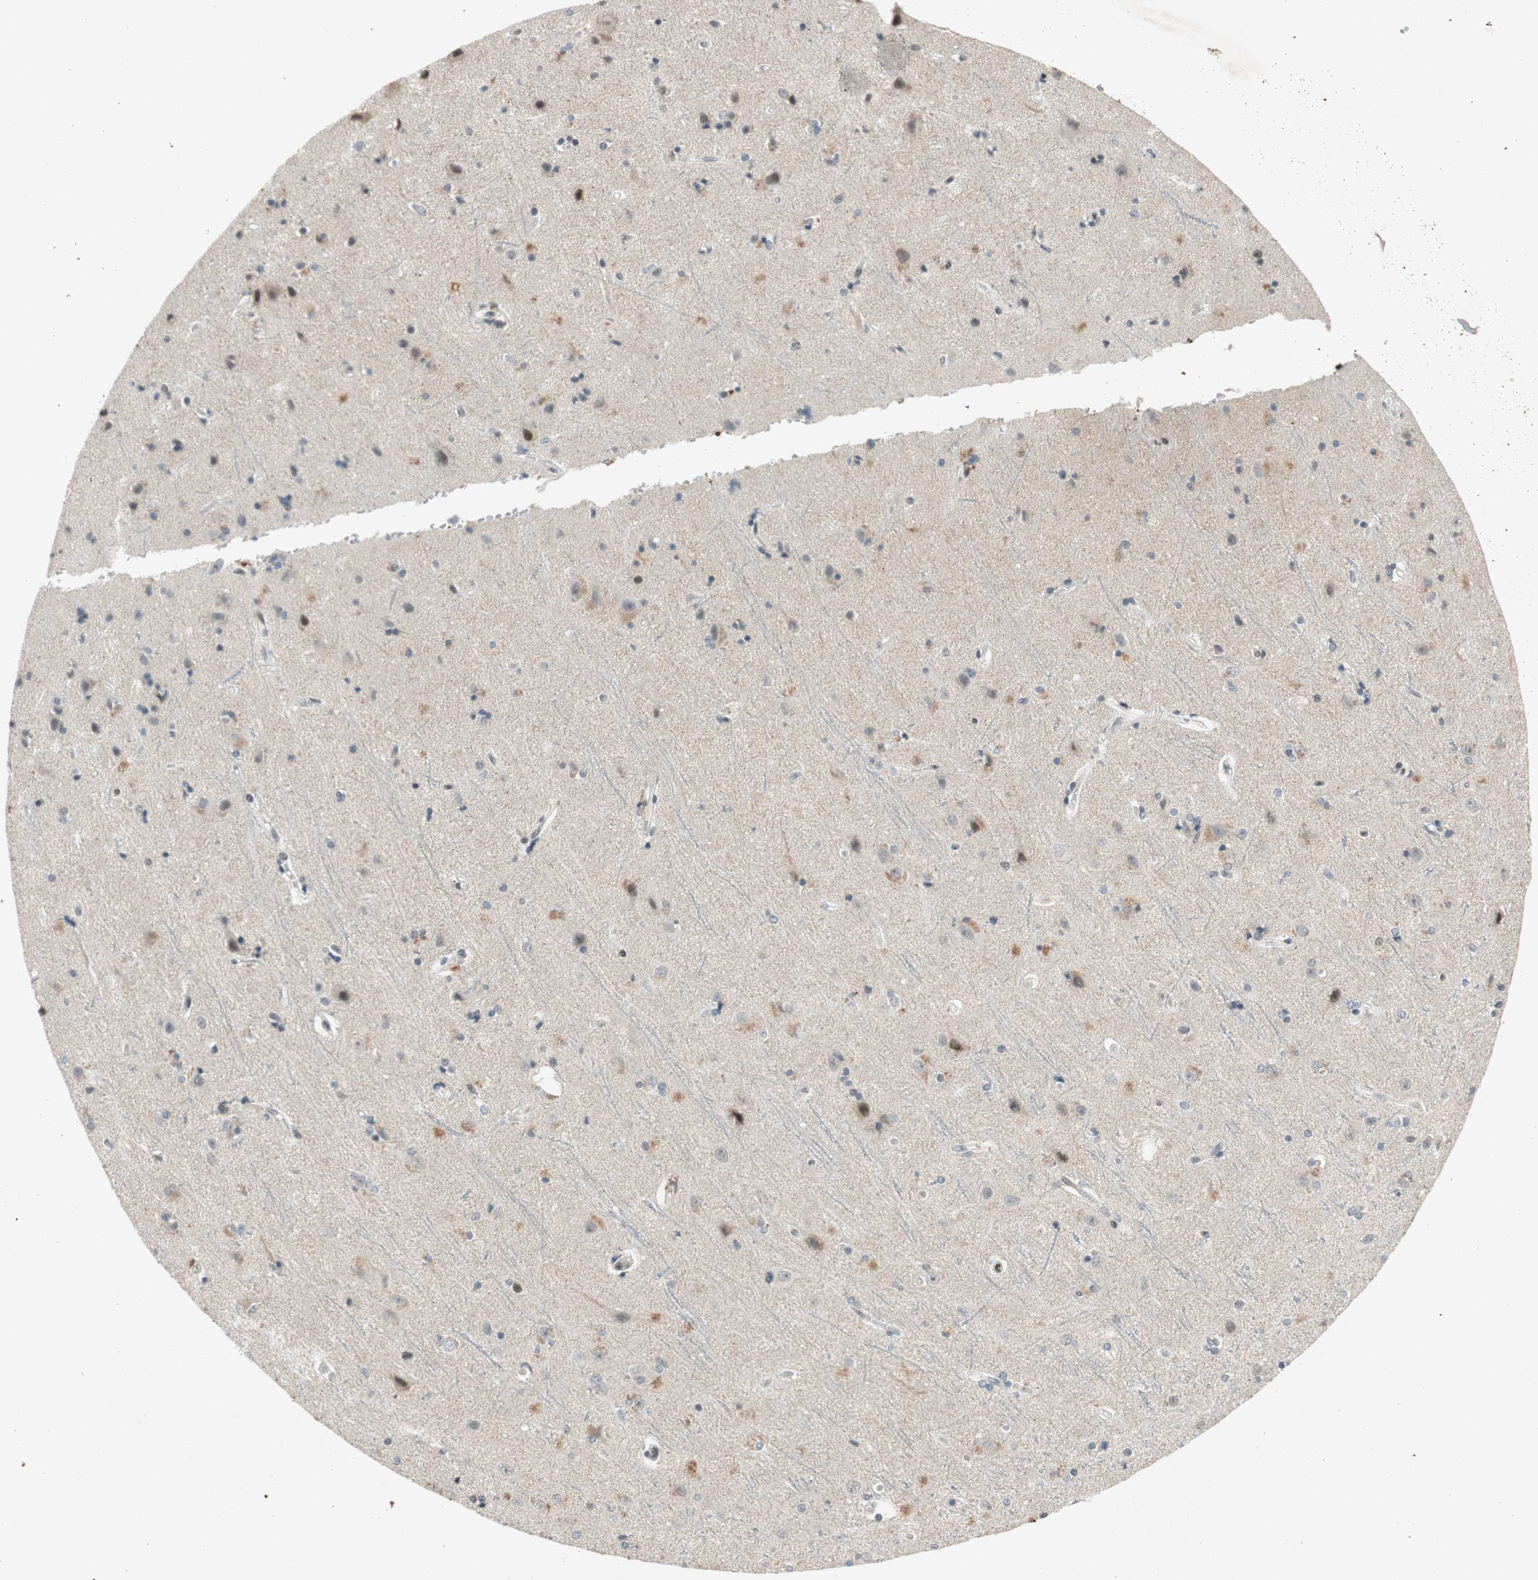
{"staining": {"intensity": "moderate", "quantity": ">75%", "location": "nuclear"}, "tissue": "cerebral cortex", "cell_type": "Endothelial cells", "image_type": "normal", "snomed": [{"axis": "morphology", "description": "Normal tissue, NOS"}, {"axis": "topography", "description": "Cerebral cortex"}], "caption": "Normal cerebral cortex shows moderate nuclear positivity in approximately >75% of endothelial cells, visualized by immunohistochemistry.", "gene": "NCBP3", "patient": {"sex": "female", "age": 54}}